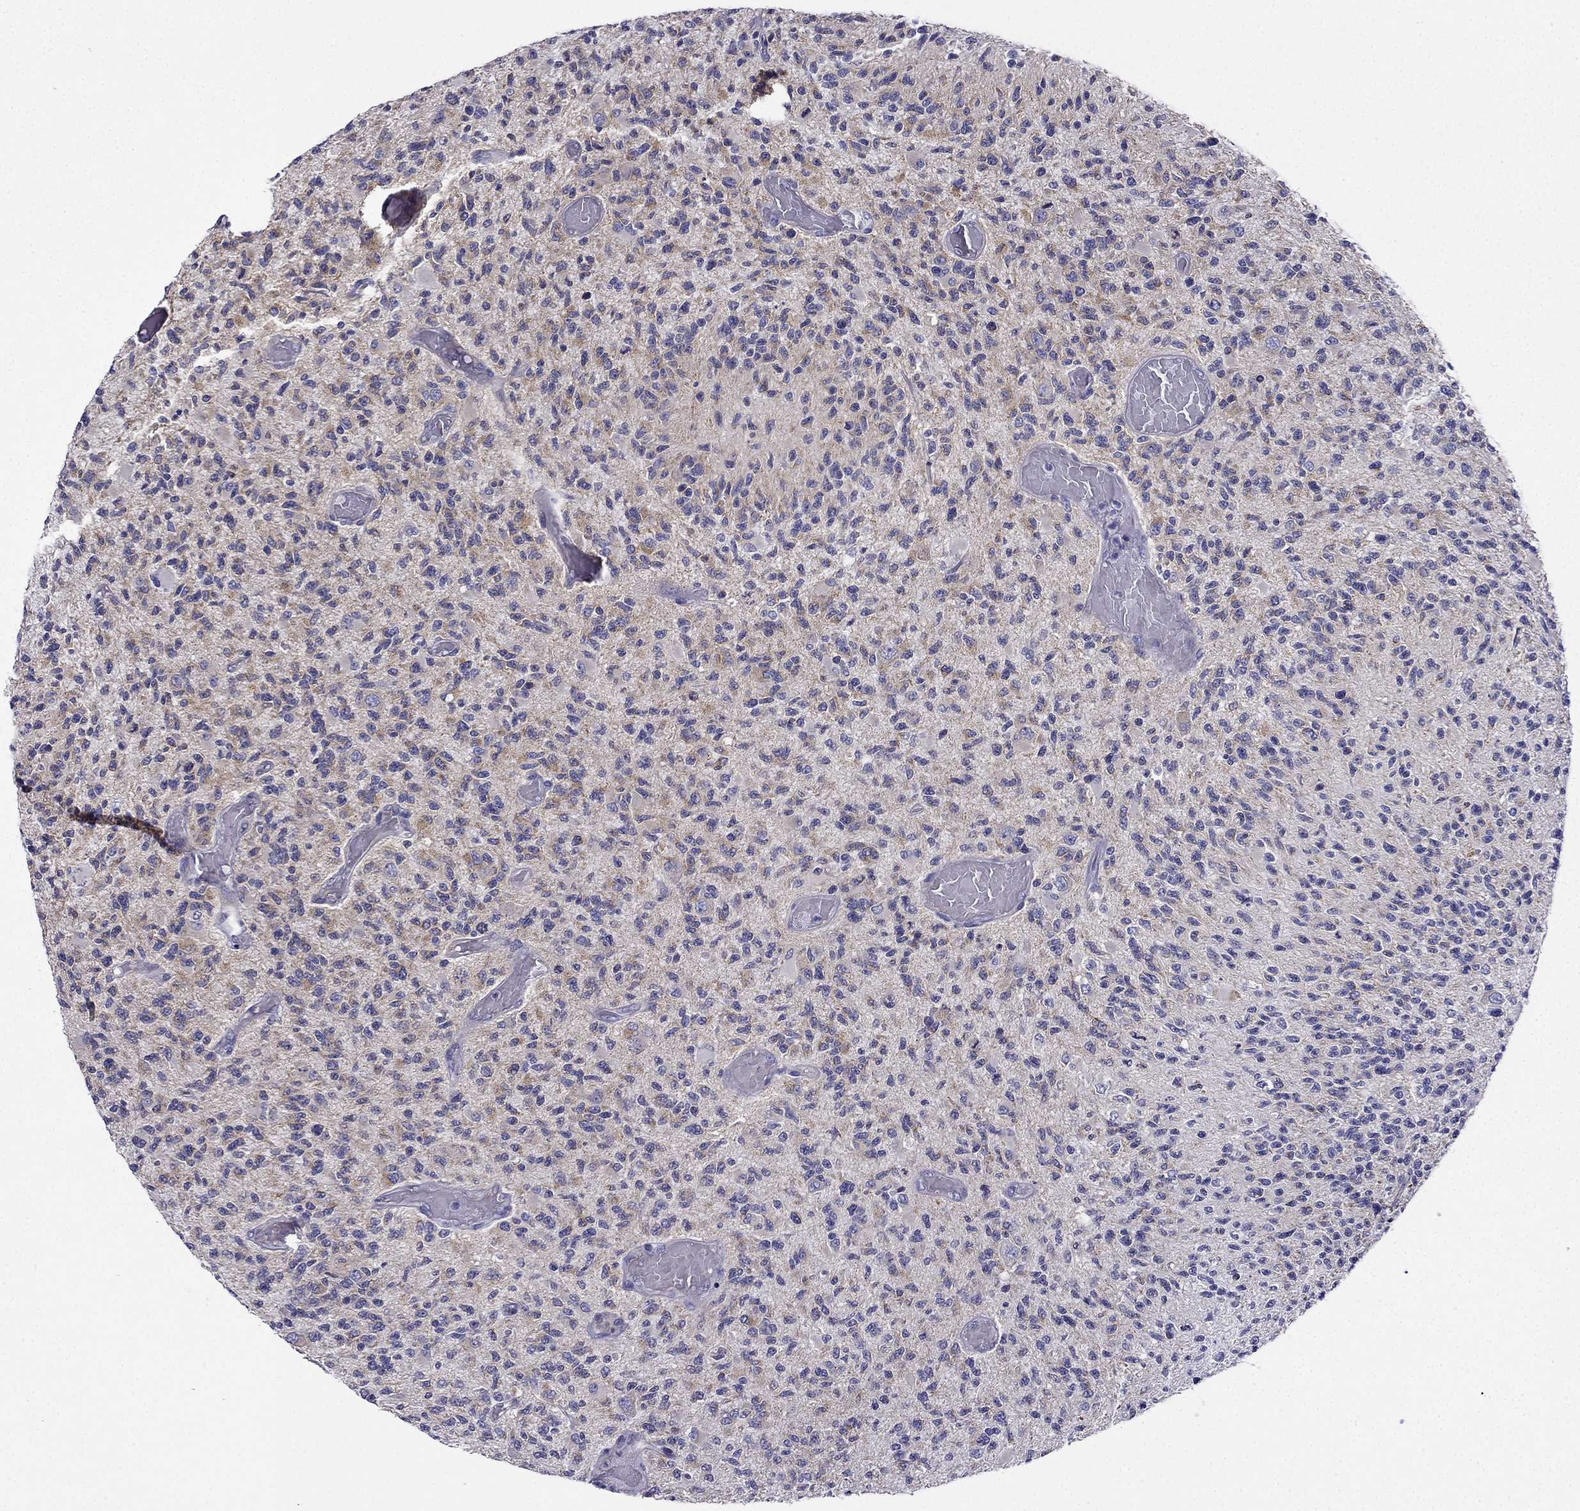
{"staining": {"intensity": "weak", "quantity": "<25%", "location": "cytoplasmic/membranous"}, "tissue": "glioma", "cell_type": "Tumor cells", "image_type": "cancer", "snomed": [{"axis": "morphology", "description": "Glioma, malignant, High grade"}, {"axis": "topography", "description": "Brain"}], "caption": "Immunohistochemistry (IHC) photomicrograph of malignant glioma (high-grade) stained for a protein (brown), which demonstrates no positivity in tumor cells.", "gene": "KIF5A", "patient": {"sex": "female", "age": 63}}